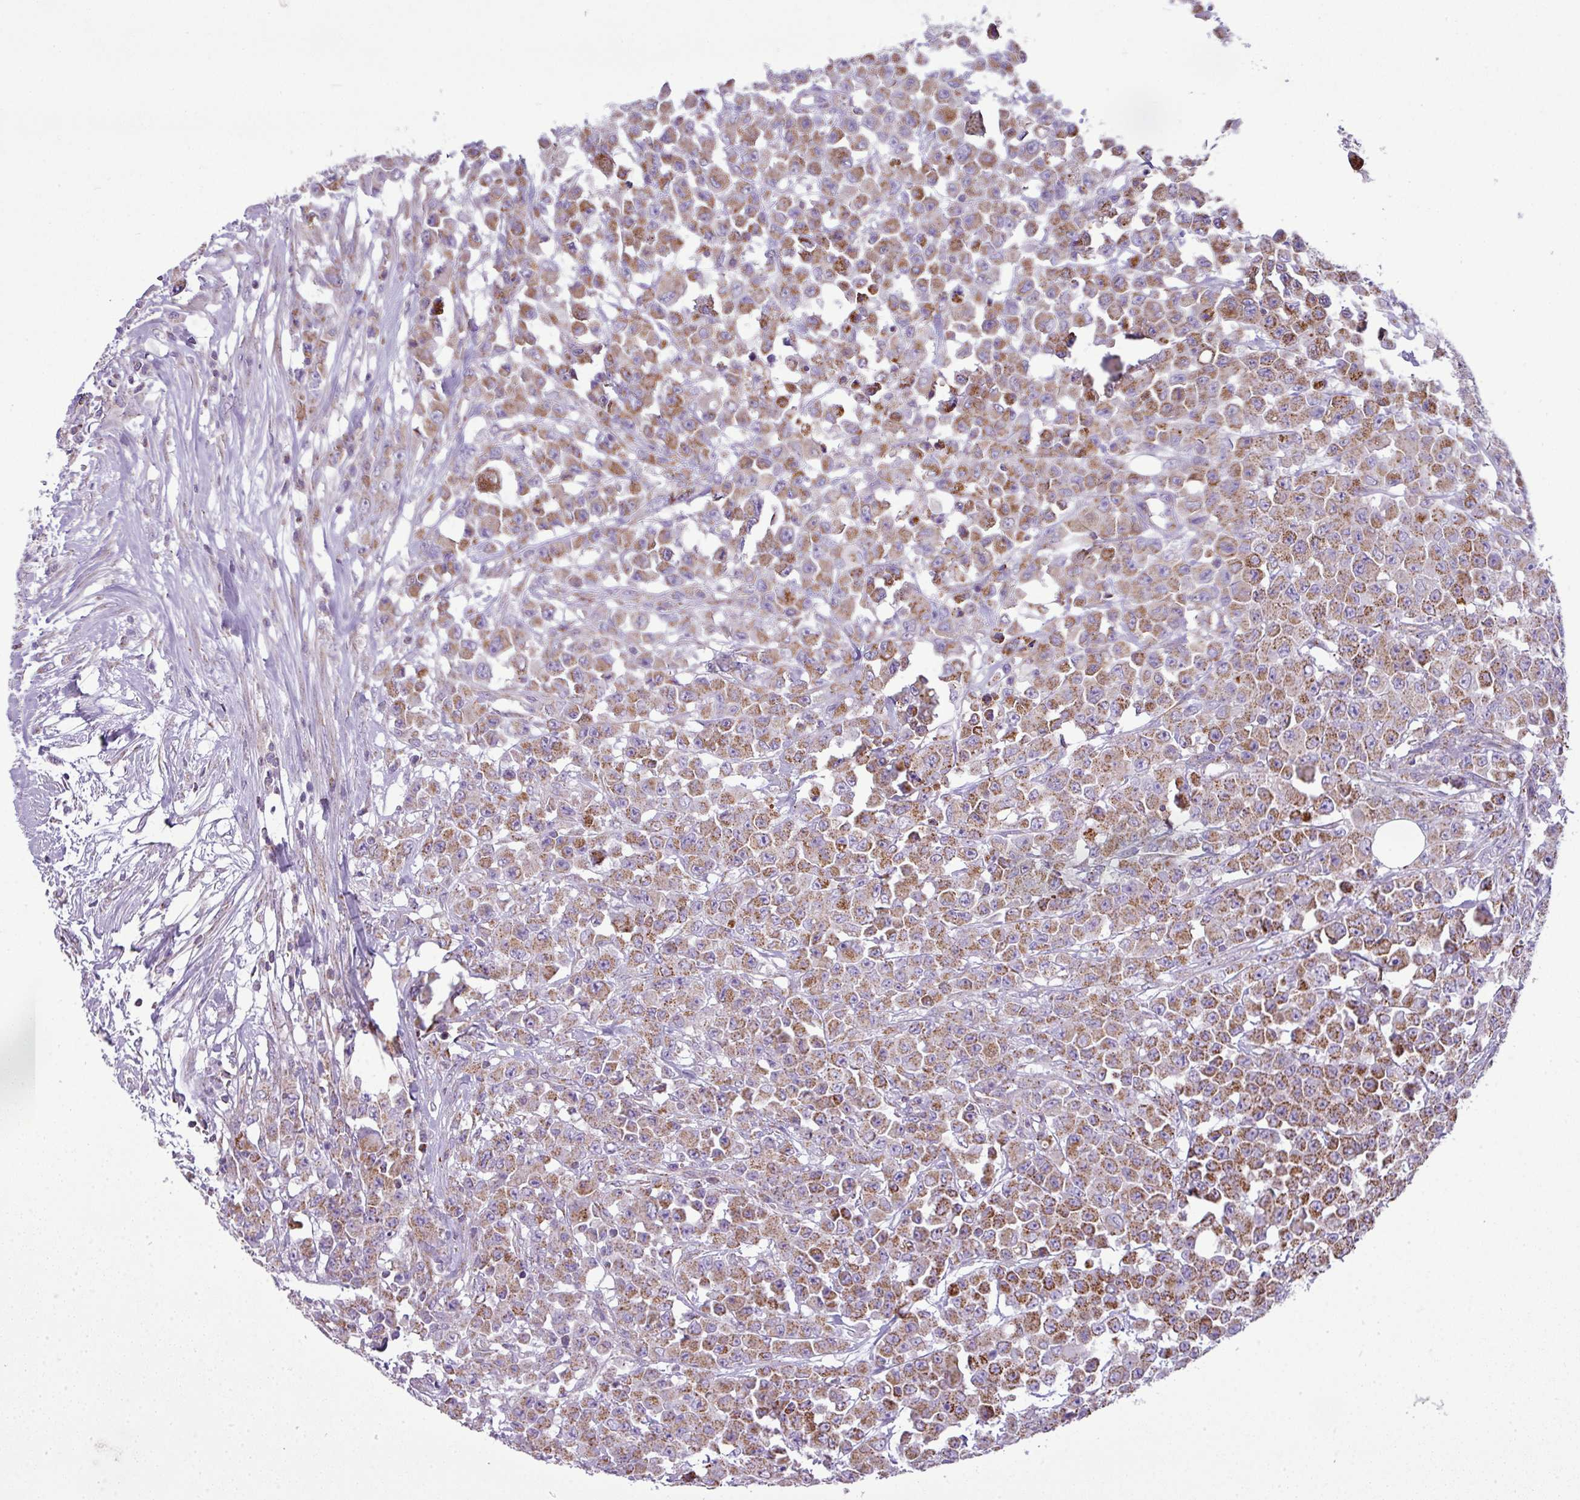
{"staining": {"intensity": "moderate", "quantity": ">75%", "location": "cytoplasmic/membranous"}, "tissue": "colorectal cancer", "cell_type": "Tumor cells", "image_type": "cancer", "snomed": [{"axis": "morphology", "description": "Adenocarcinoma, NOS"}, {"axis": "topography", "description": "Colon"}], "caption": "DAB (3,3'-diaminobenzidine) immunohistochemical staining of human adenocarcinoma (colorectal) exhibits moderate cytoplasmic/membranous protein positivity in about >75% of tumor cells.", "gene": "ZNF81", "patient": {"sex": "male", "age": 51}}